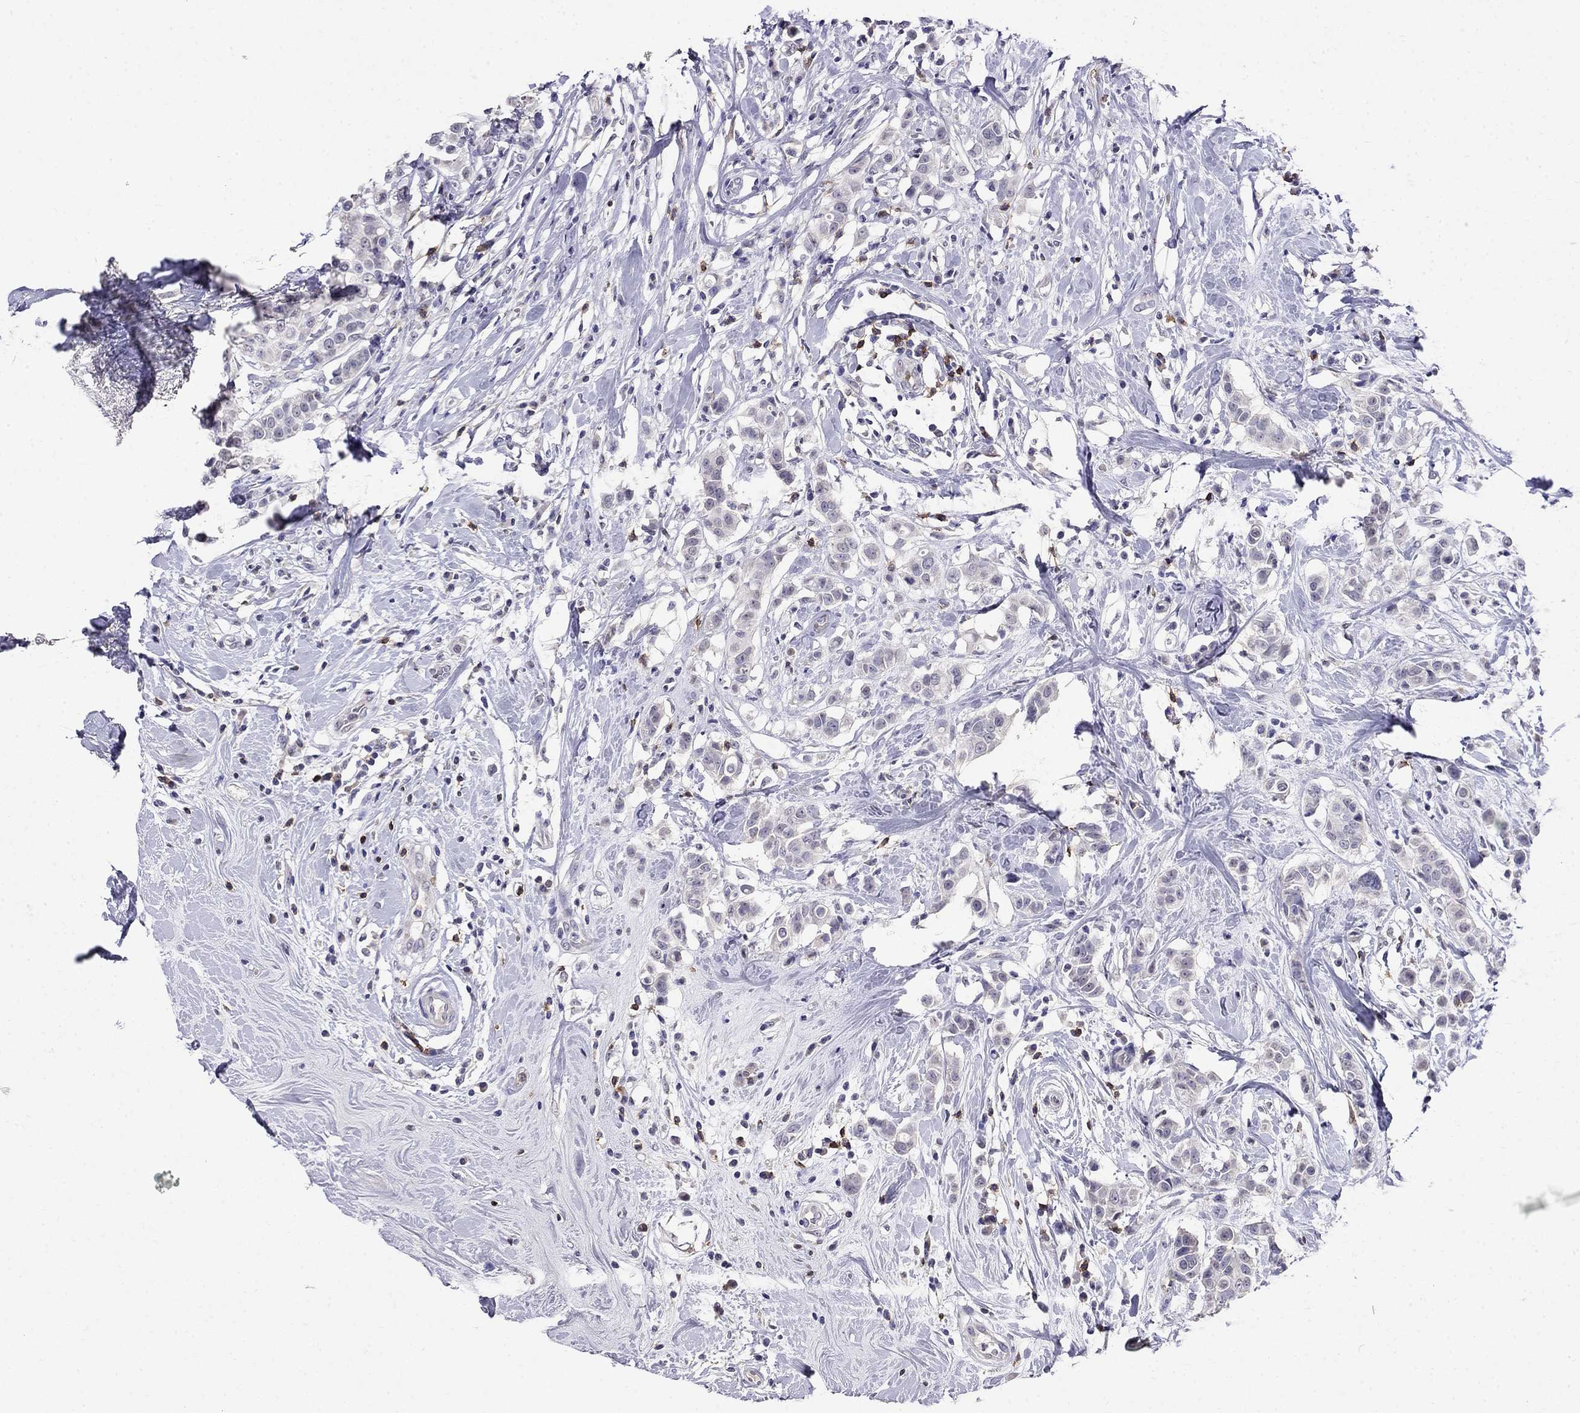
{"staining": {"intensity": "negative", "quantity": "none", "location": "none"}, "tissue": "breast cancer", "cell_type": "Tumor cells", "image_type": "cancer", "snomed": [{"axis": "morphology", "description": "Duct carcinoma"}, {"axis": "topography", "description": "Breast"}], "caption": "Immunohistochemistry (IHC) of infiltrating ductal carcinoma (breast) exhibits no expression in tumor cells.", "gene": "CD8B", "patient": {"sex": "female", "age": 27}}